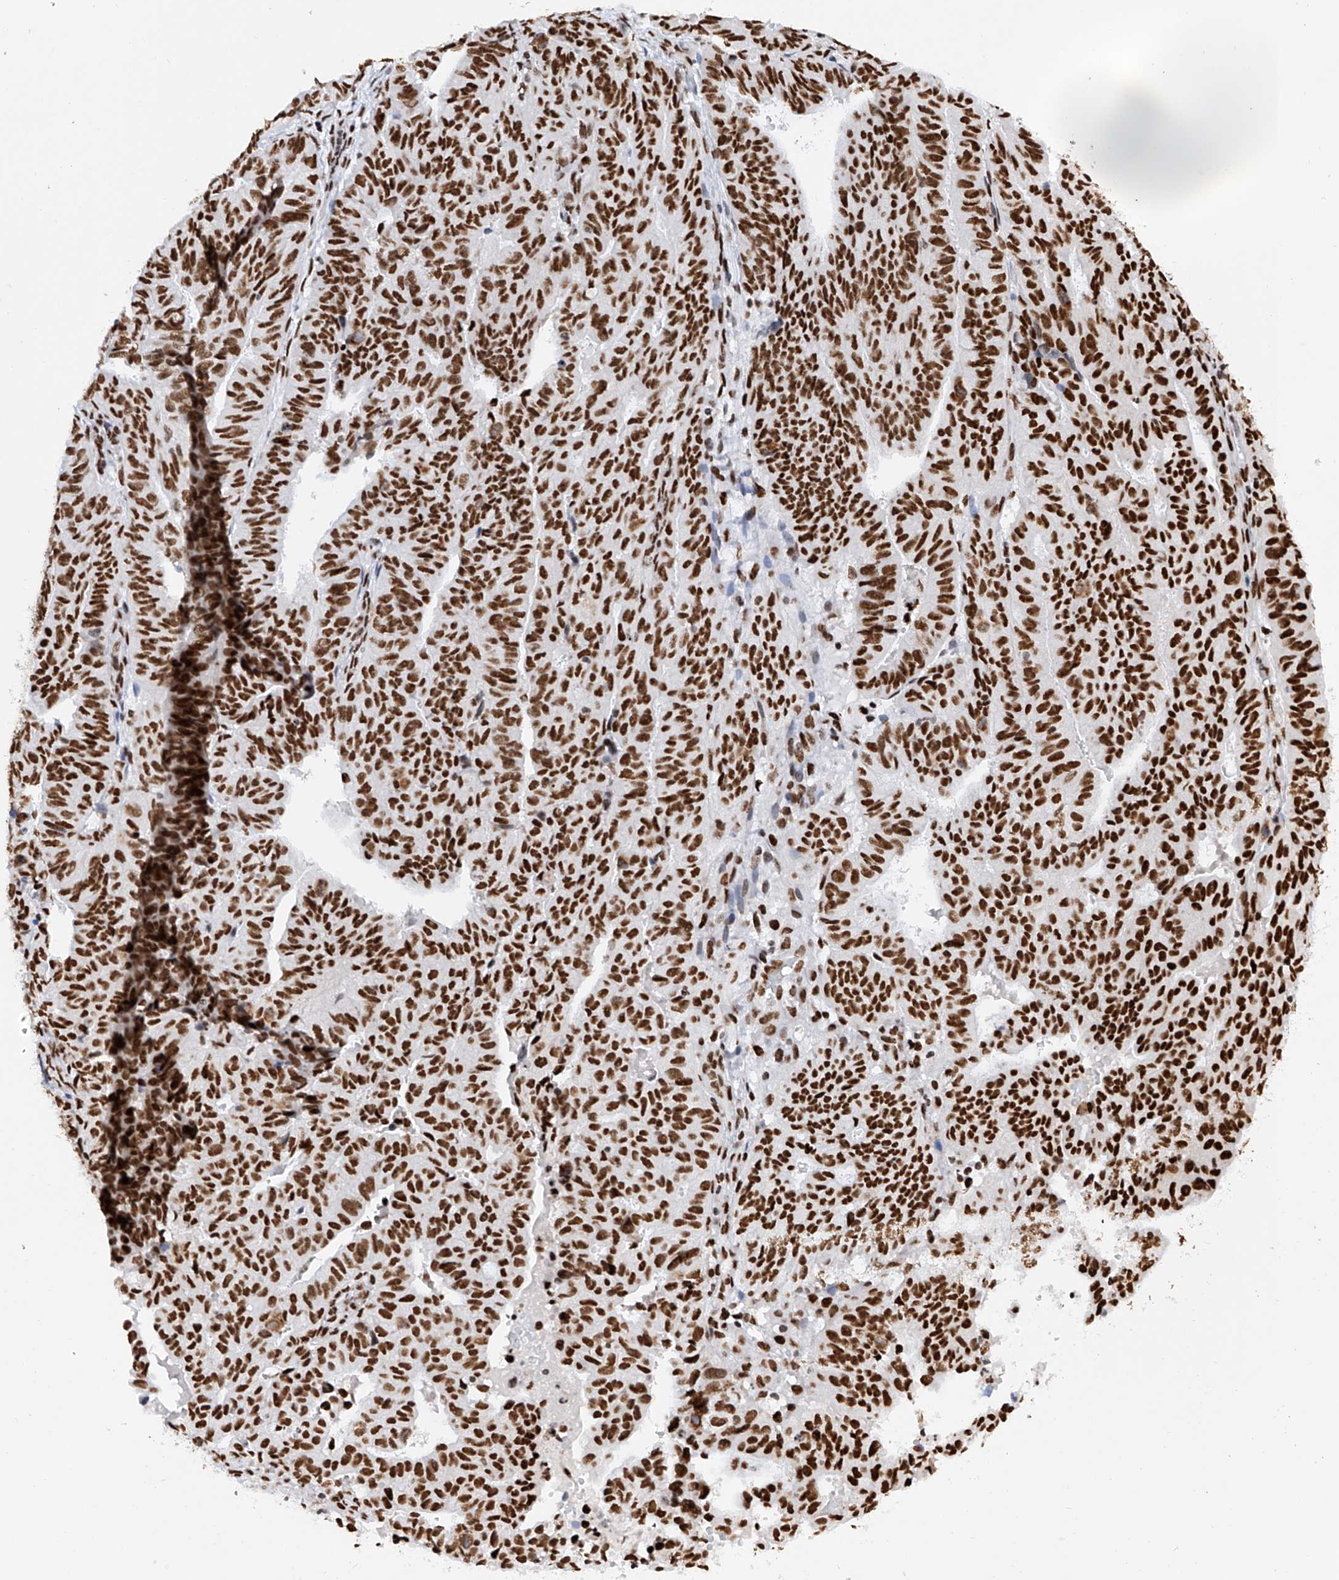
{"staining": {"intensity": "strong", "quantity": ">75%", "location": "nuclear"}, "tissue": "endometrial cancer", "cell_type": "Tumor cells", "image_type": "cancer", "snomed": [{"axis": "morphology", "description": "Adenocarcinoma, NOS"}, {"axis": "topography", "description": "Uterus"}], "caption": "A high-resolution photomicrograph shows IHC staining of adenocarcinoma (endometrial), which displays strong nuclear positivity in approximately >75% of tumor cells.", "gene": "SRSF6", "patient": {"sex": "female", "age": 77}}